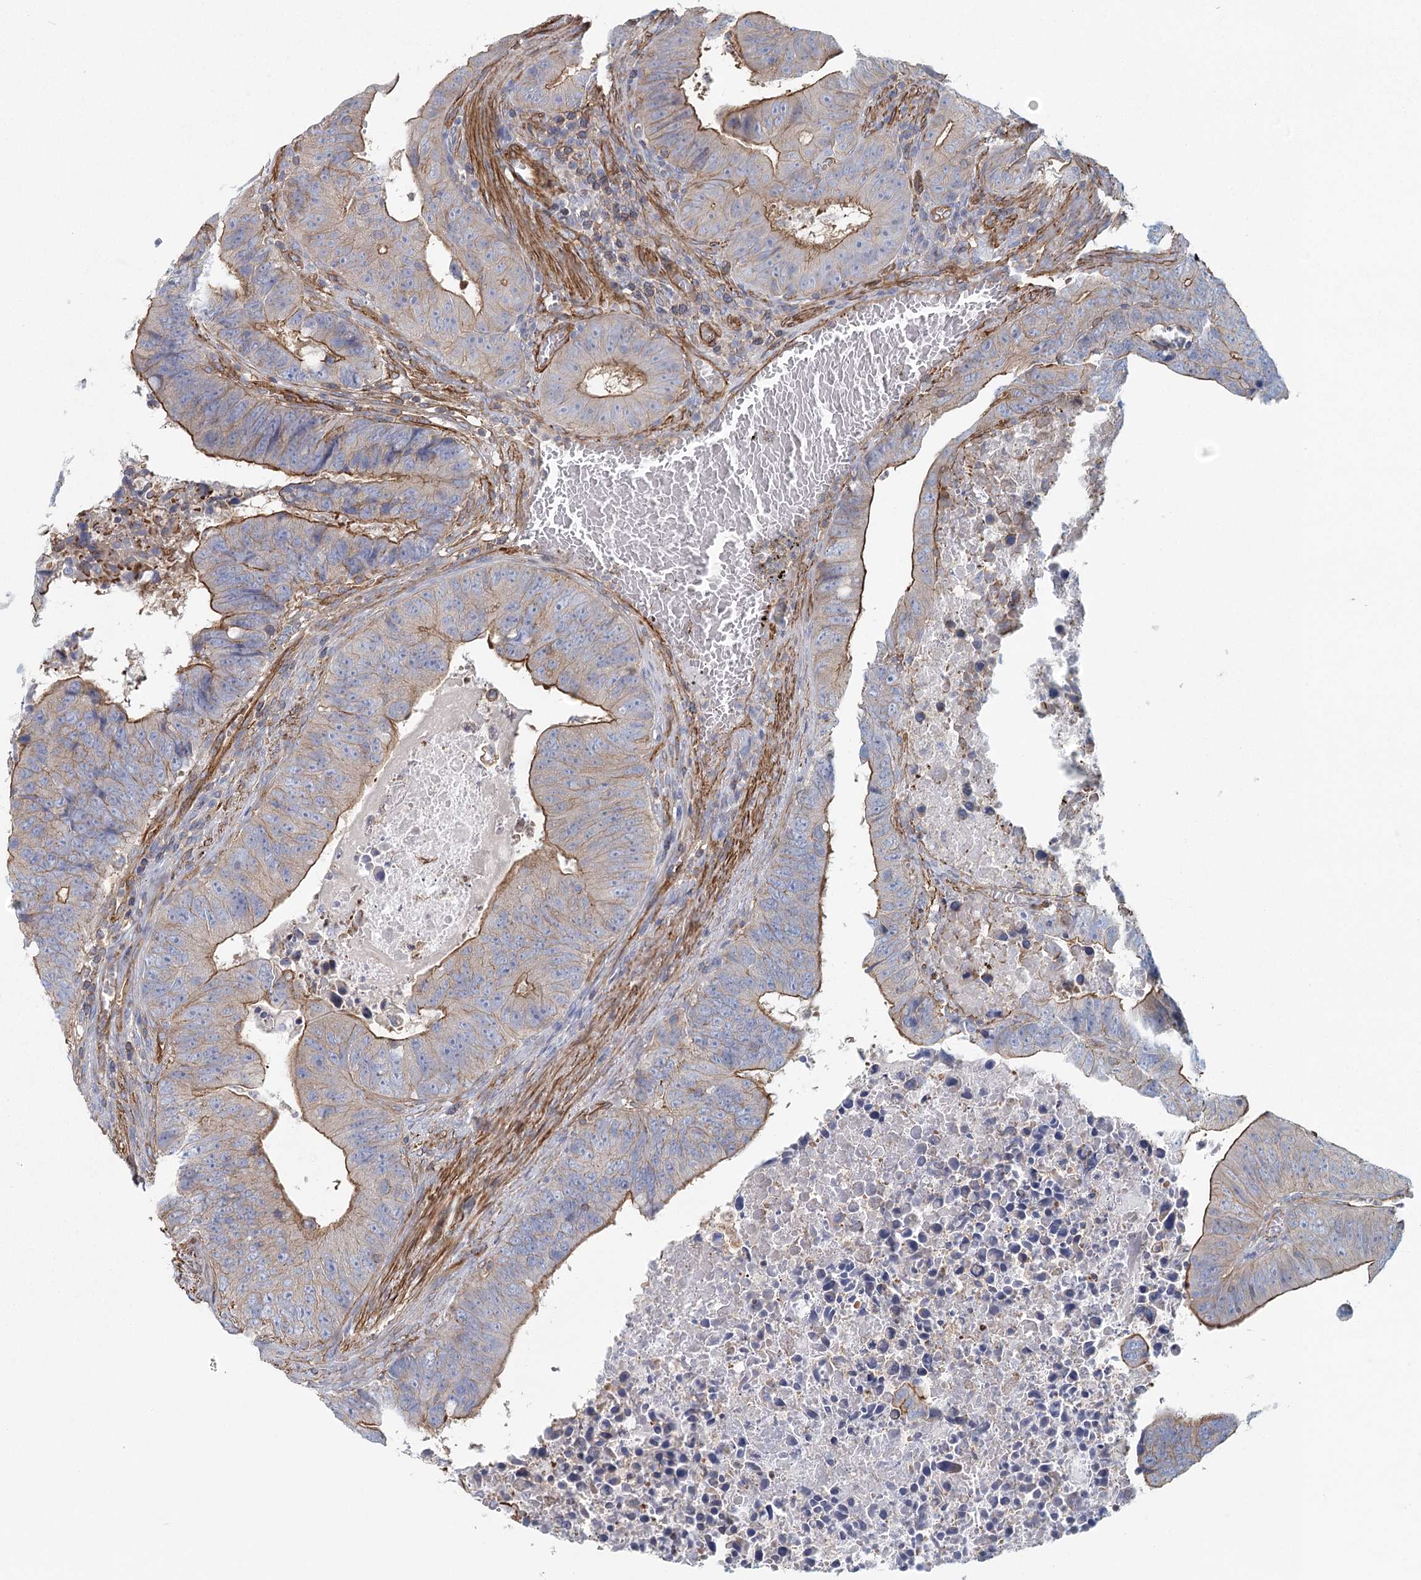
{"staining": {"intensity": "moderate", "quantity": "25%-75%", "location": "cytoplasmic/membranous"}, "tissue": "colorectal cancer", "cell_type": "Tumor cells", "image_type": "cancer", "snomed": [{"axis": "morphology", "description": "Adenocarcinoma, NOS"}, {"axis": "topography", "description": "Colon"}], "caption": "Brown immunohistochemical staining in colorectal cancer displays moderate cytoplasmic/membranous expression in approximately 25%-75% of tumor cells.", "gene": "IFT46", "patient": {"sex": "male", "age": 87}}